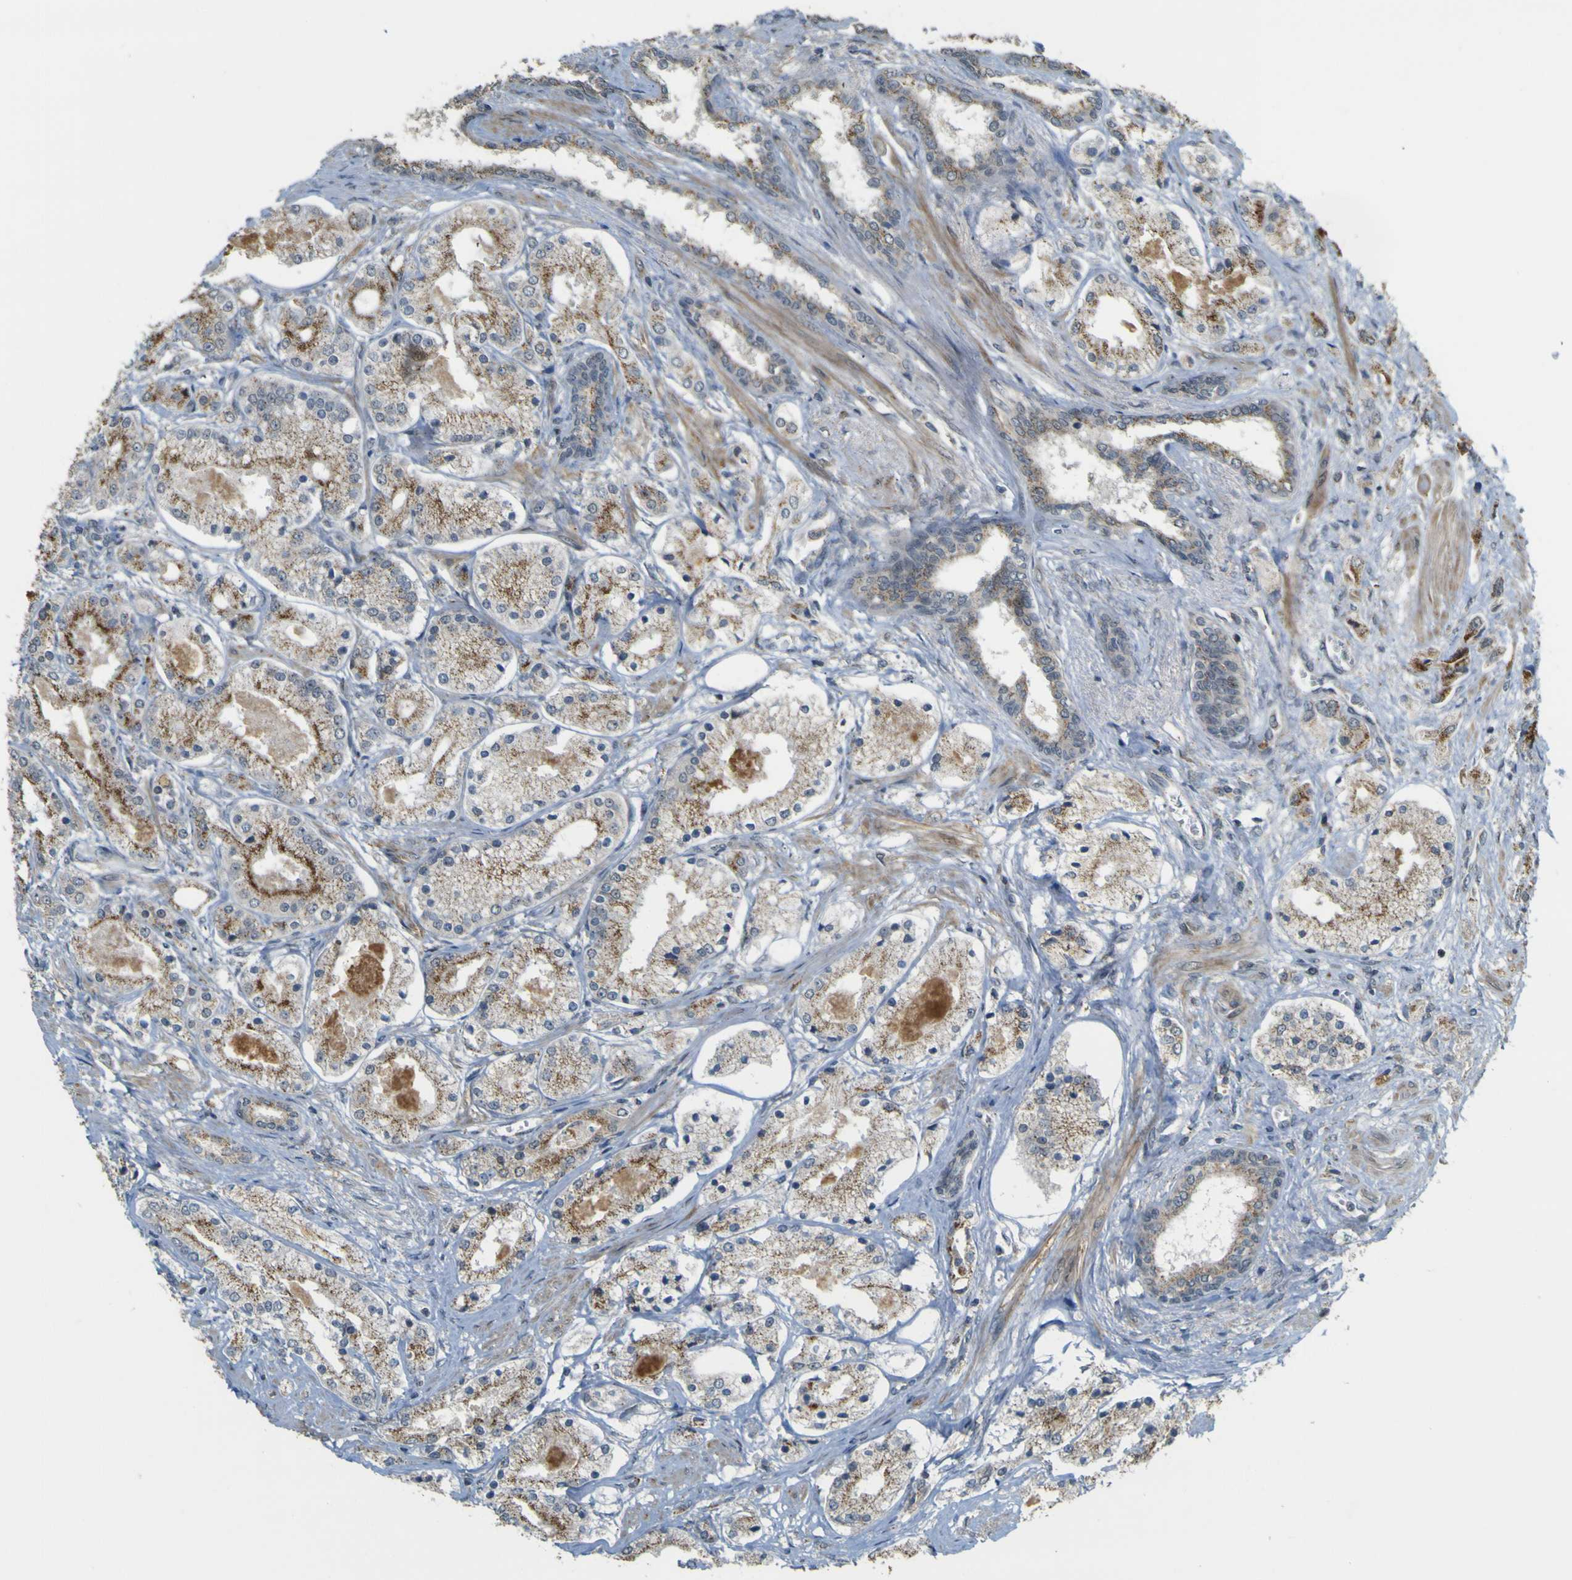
{"staining": {"intensity": "moderate", "quantity": ">75%", "location": "cytoplasmic/membranous"}, "tissue": "prostate cancer", "cell_type": "Tumor cells", "image_type": "cancer", "snomed": [{"axis": "morphology", "description": "Adenocarcinoma, High grade"}, {"axis": "topography", "description": "Prostate"}], "caption": "Immunohistochemistry histopathology image of neoplastic tissue: adenocarcinoma (high-grade) (prostate) stained using immunohistochemistry (IHC) exhibits medium levels of moderate protein expression localized specifically in the cytoplasmic/membranous of tumor cells, appearing as a cytoplasmic/membranous brown color.", "gene": "ACBD5", "patient": {"sex": "male", "age": 66}}